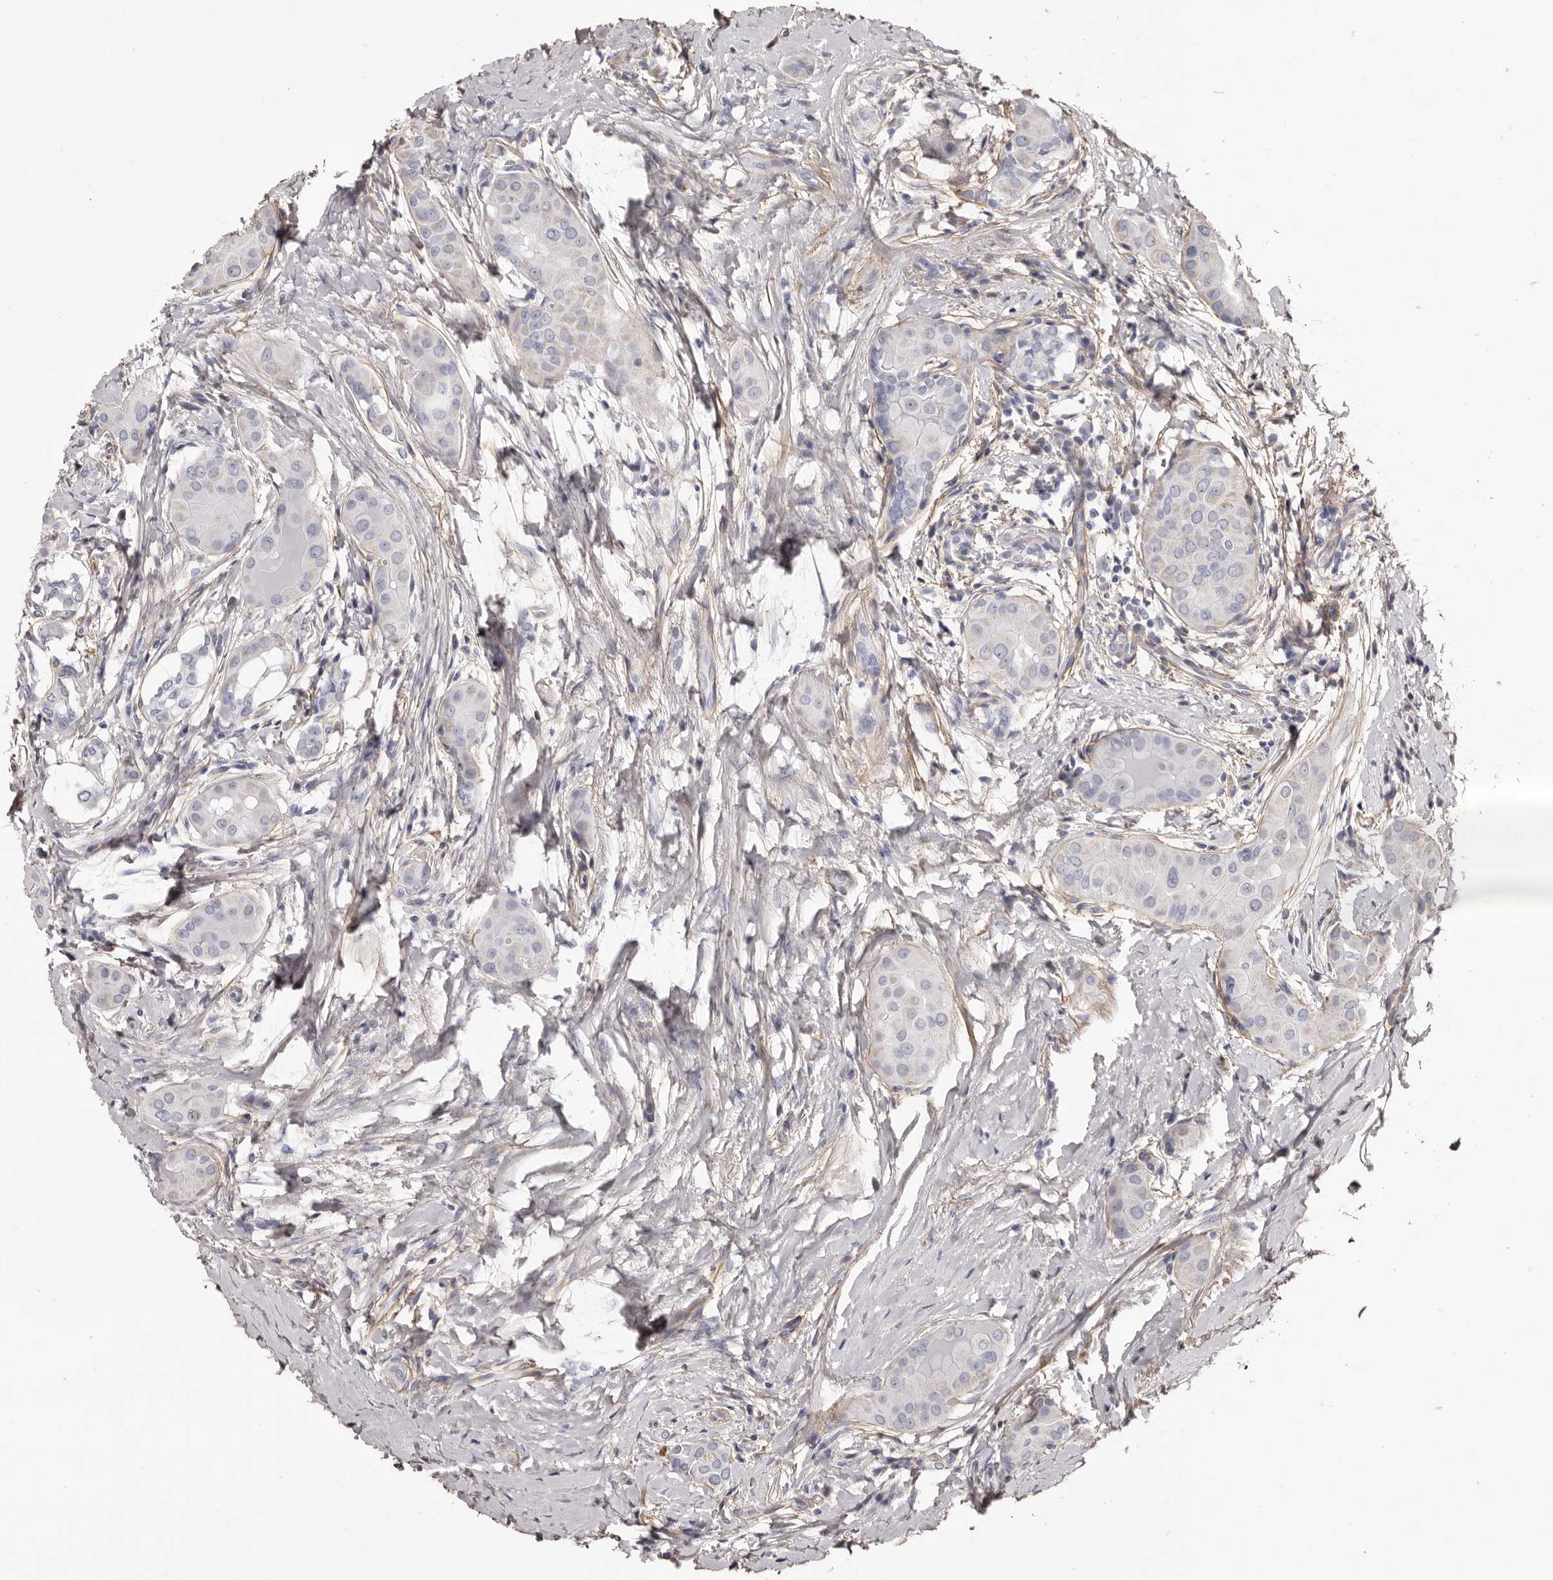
{"staining": {"intensity": "negative", "quantity": "none", "location": "none"}, "tissue": "thyroid cancer", "cell_type": "Tumor cells", "image_type": "cancer", "snomed": [{"axis": "morphology", "description": "Papillary adenocarcinoma, NOS"}, {"axis": "topography", "description": "Thyroid gland"}], "caption": "Immunohistochemistry (IHC) photomicrograph of human papillary adenocarcinoma (thyroid) stained for a protein (brown), which exhibits no expression in tumor cells.", "gene": "COL6A1", "patient": {"sex": "male", "age": 33}}